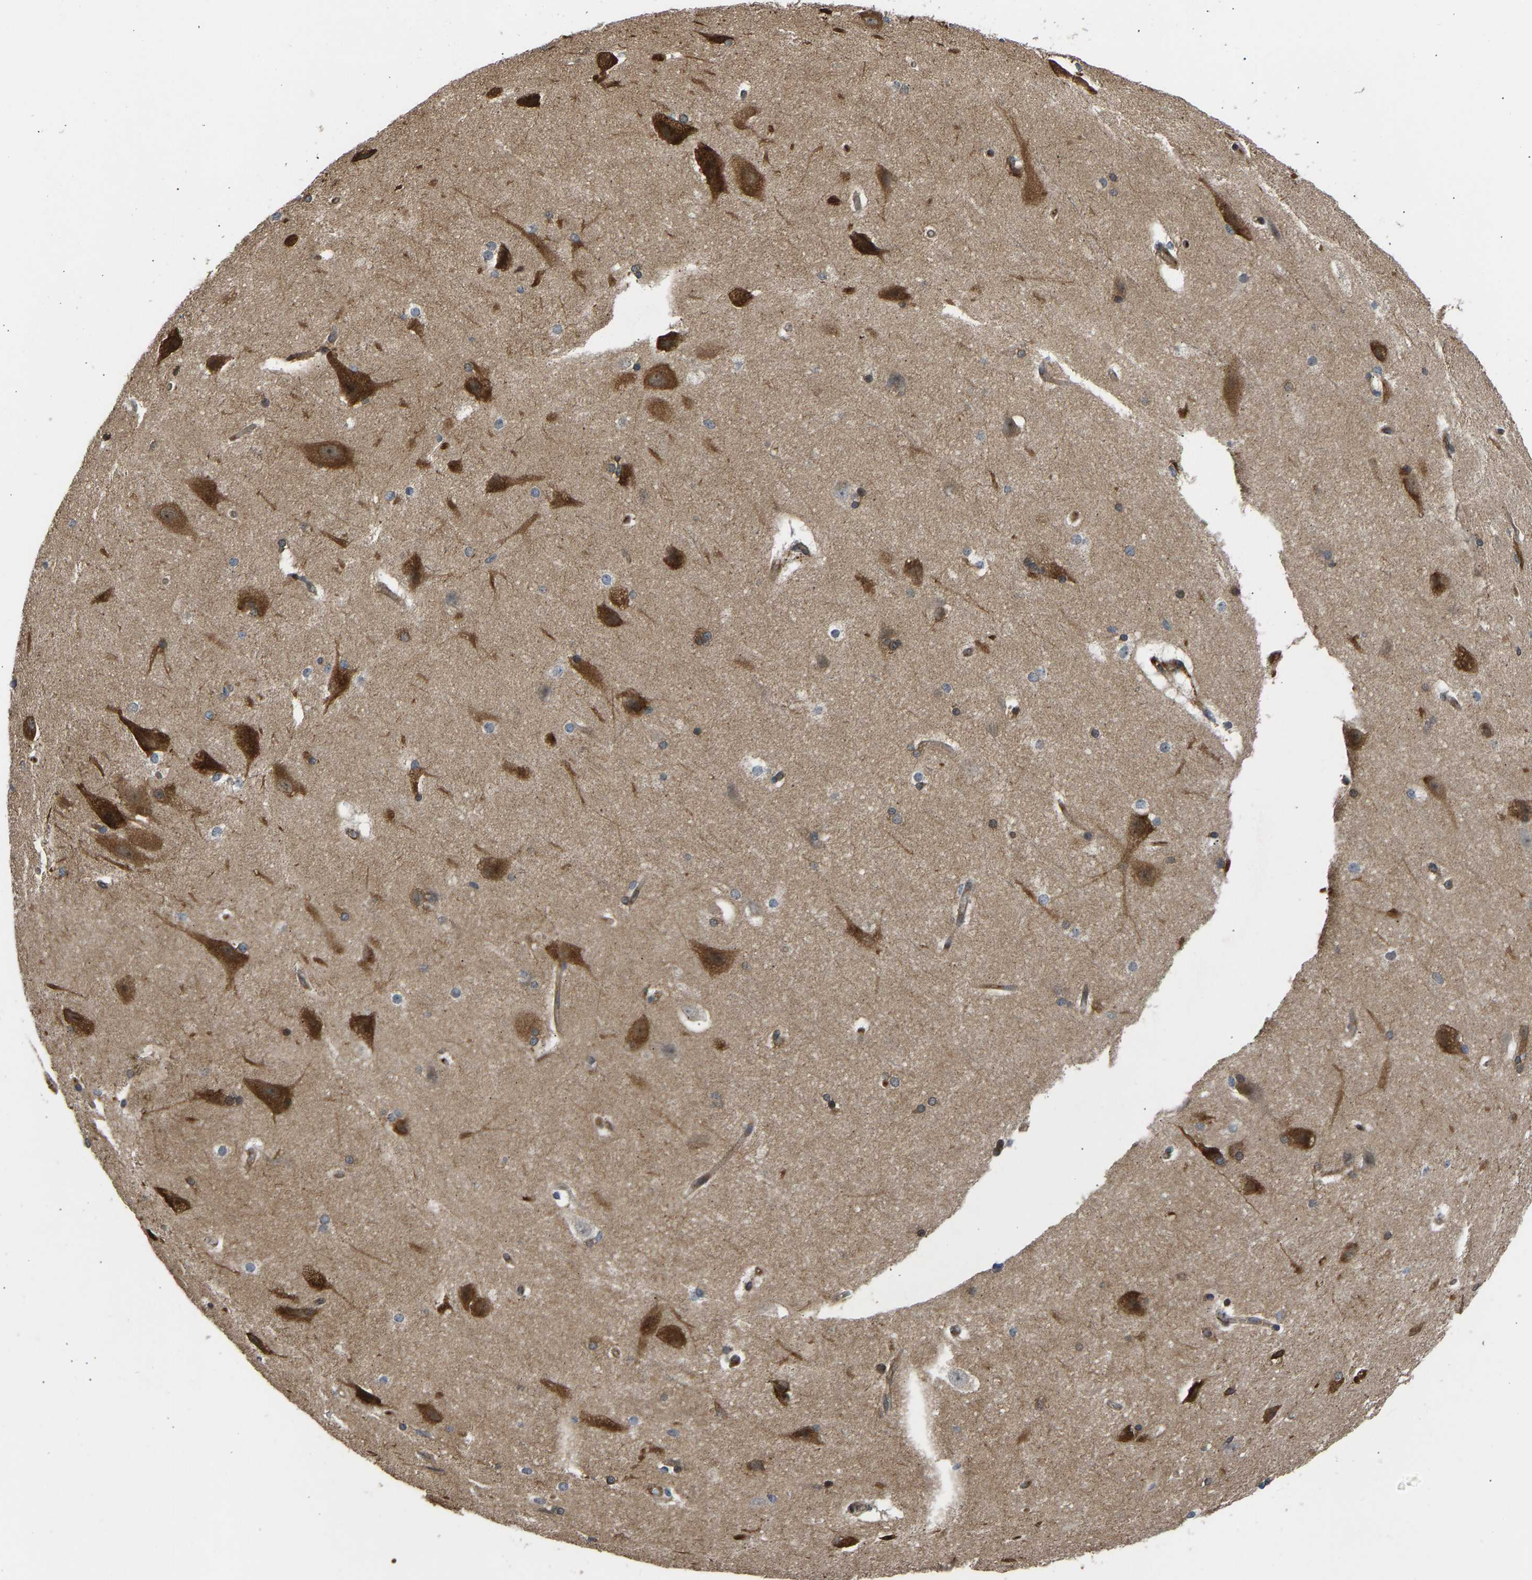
{"staining": {"intensity": "moderate", "quantity": ">75%", "location": "cytoplasmic/membranous"}, "tissue": "cerebral cortex", "cell_type": "Endothelial cells", "image_type": "normal", "snomed": [{"axis": "morphology", "description": "Normal tissue, NOS"}, {"axis": "topography", "description": "Cerebral cortex"}, {"axis": "topography", "description": "Hippocampus"}], "caption": "DAB immunohistochemical staining of benign cerebral cortex reveals moderate cytoplasmic/membranous protein expression in about >75% of endothelial cells. The staining is performed using DAB (3,3'-diaminobenzidine) brown chromogen to label protein expression. The nuclei are counter-stained blue using hematoxylin.", "gene": "RASGRF2", "patient": {"sex": "female", "age": 19}}